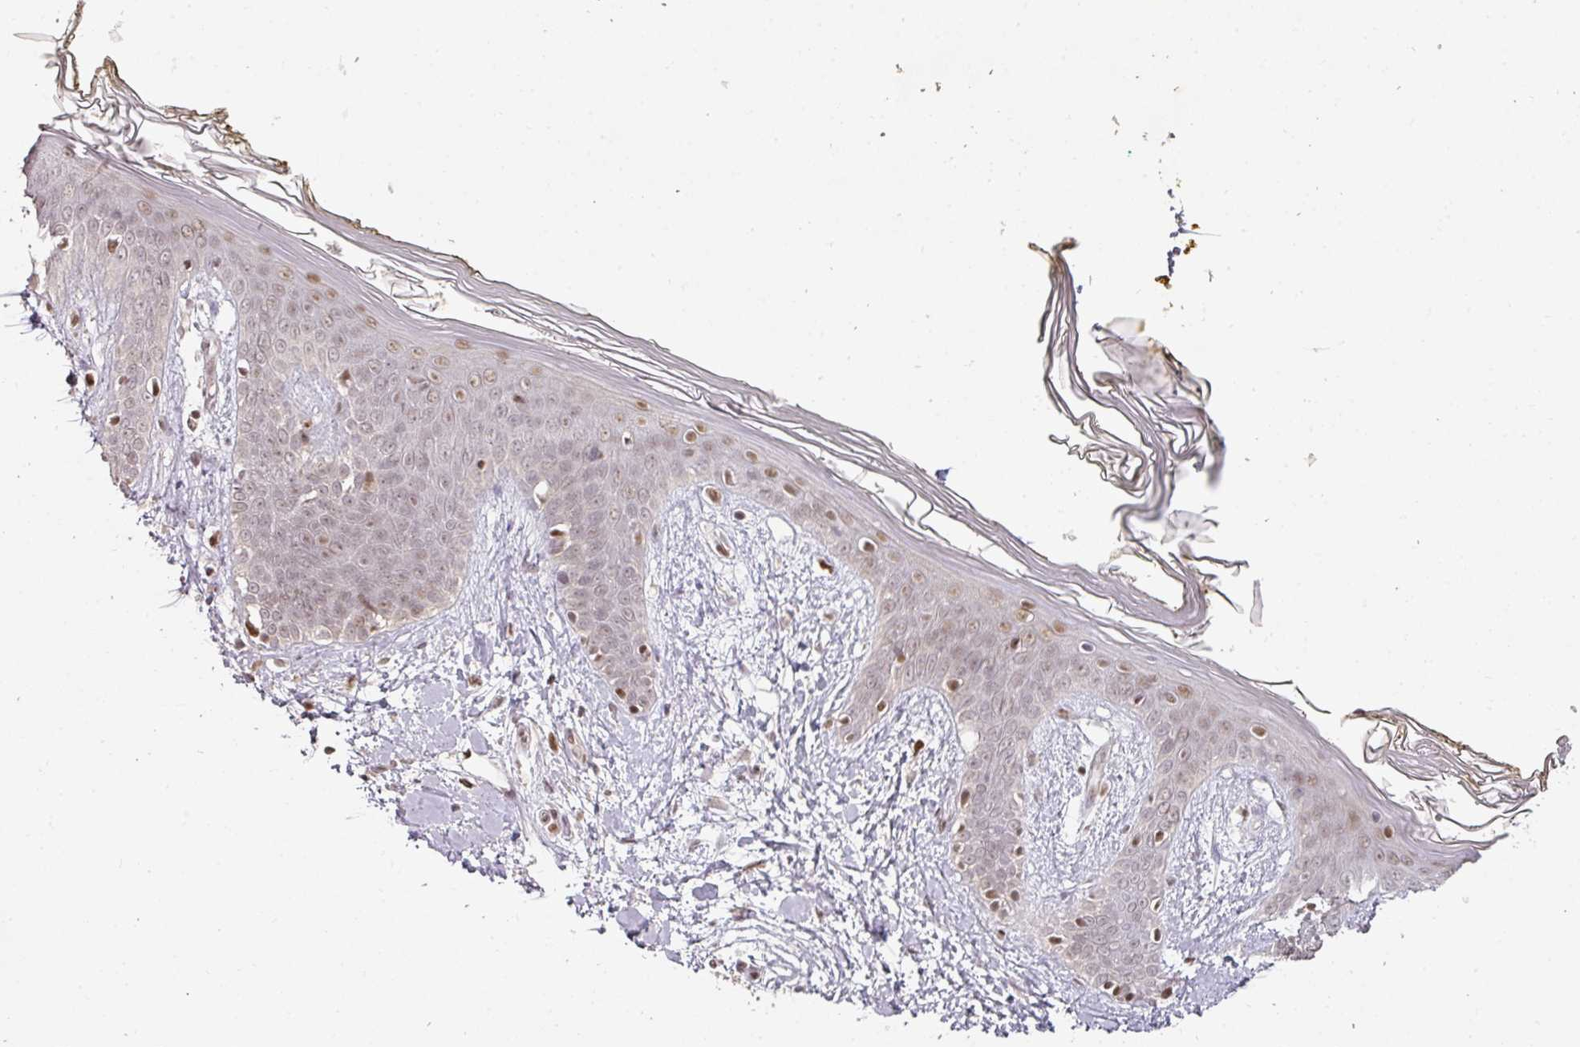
{"staining": {"intensity": "moderate", "quantity": ">75%", "location": "nuclear"}, "tissue": "skin", "cell_type": "Fibroblasts", "image_type": "normal", "snomed": [{"axis": "morphology", "description": "Normal tissue, NOS"}, {"axis": "topography", "description": "Skin"}], "caption": "Immunohistochemical staining of unremarkable skin demonstrates medium levels of moderate nuclear positivity in approximately >75% of fibroblasts.", "gene": "GPRIN2", "patient": {"sex": "female", "age": 34}}